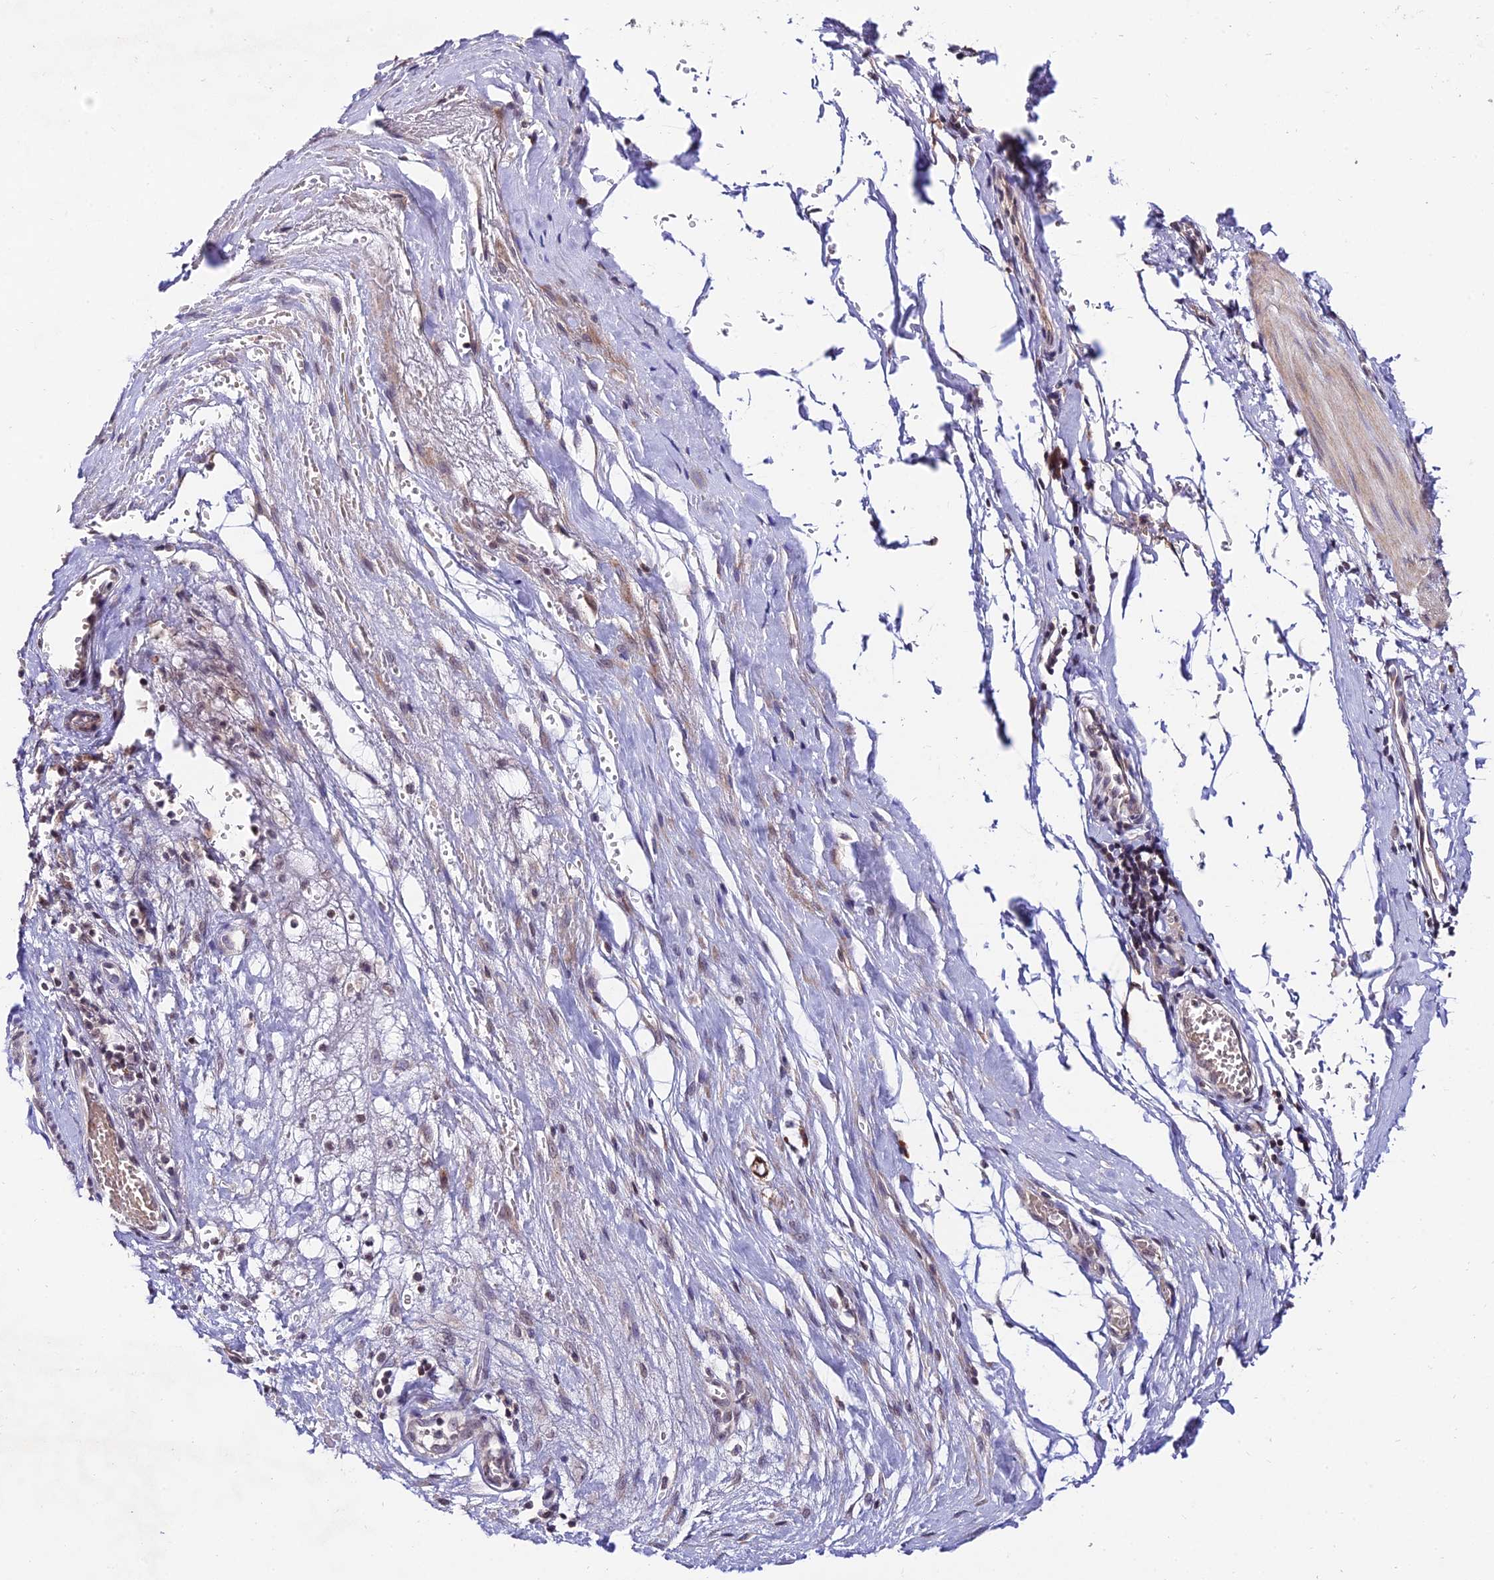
{"staining": {"intensity": "weak", "quantity": ">75%", "location": "cytoplasmic/membranous"}, "tissue": "smooth muscle", "cell_type": "Smooth muscle cells", "image_type": "normal", "snomed": [{"axis": "morphology", "description": "Normal tissue, NOS"}, {"axis": "morphology", "description": "Adenocarcinoma, NOS"}, {"axis": "topography", "description": "Colon"}, {"axis": "topography", "description": "Peripheral nerve tissue"}], "caption": "A histopathology image of smooth muscle stained for a protein reveals weak cytoplasmic/membranous brown staining in smooth muscle cells. The staining is performed using DAB (3,3'-diaminobenzidine) brown chromogen to label protein expression. The nuclei are counter-stained blue using hematoxylin.", "gene": "CDNF", "patient": {"sex": "male", "age": 14}}